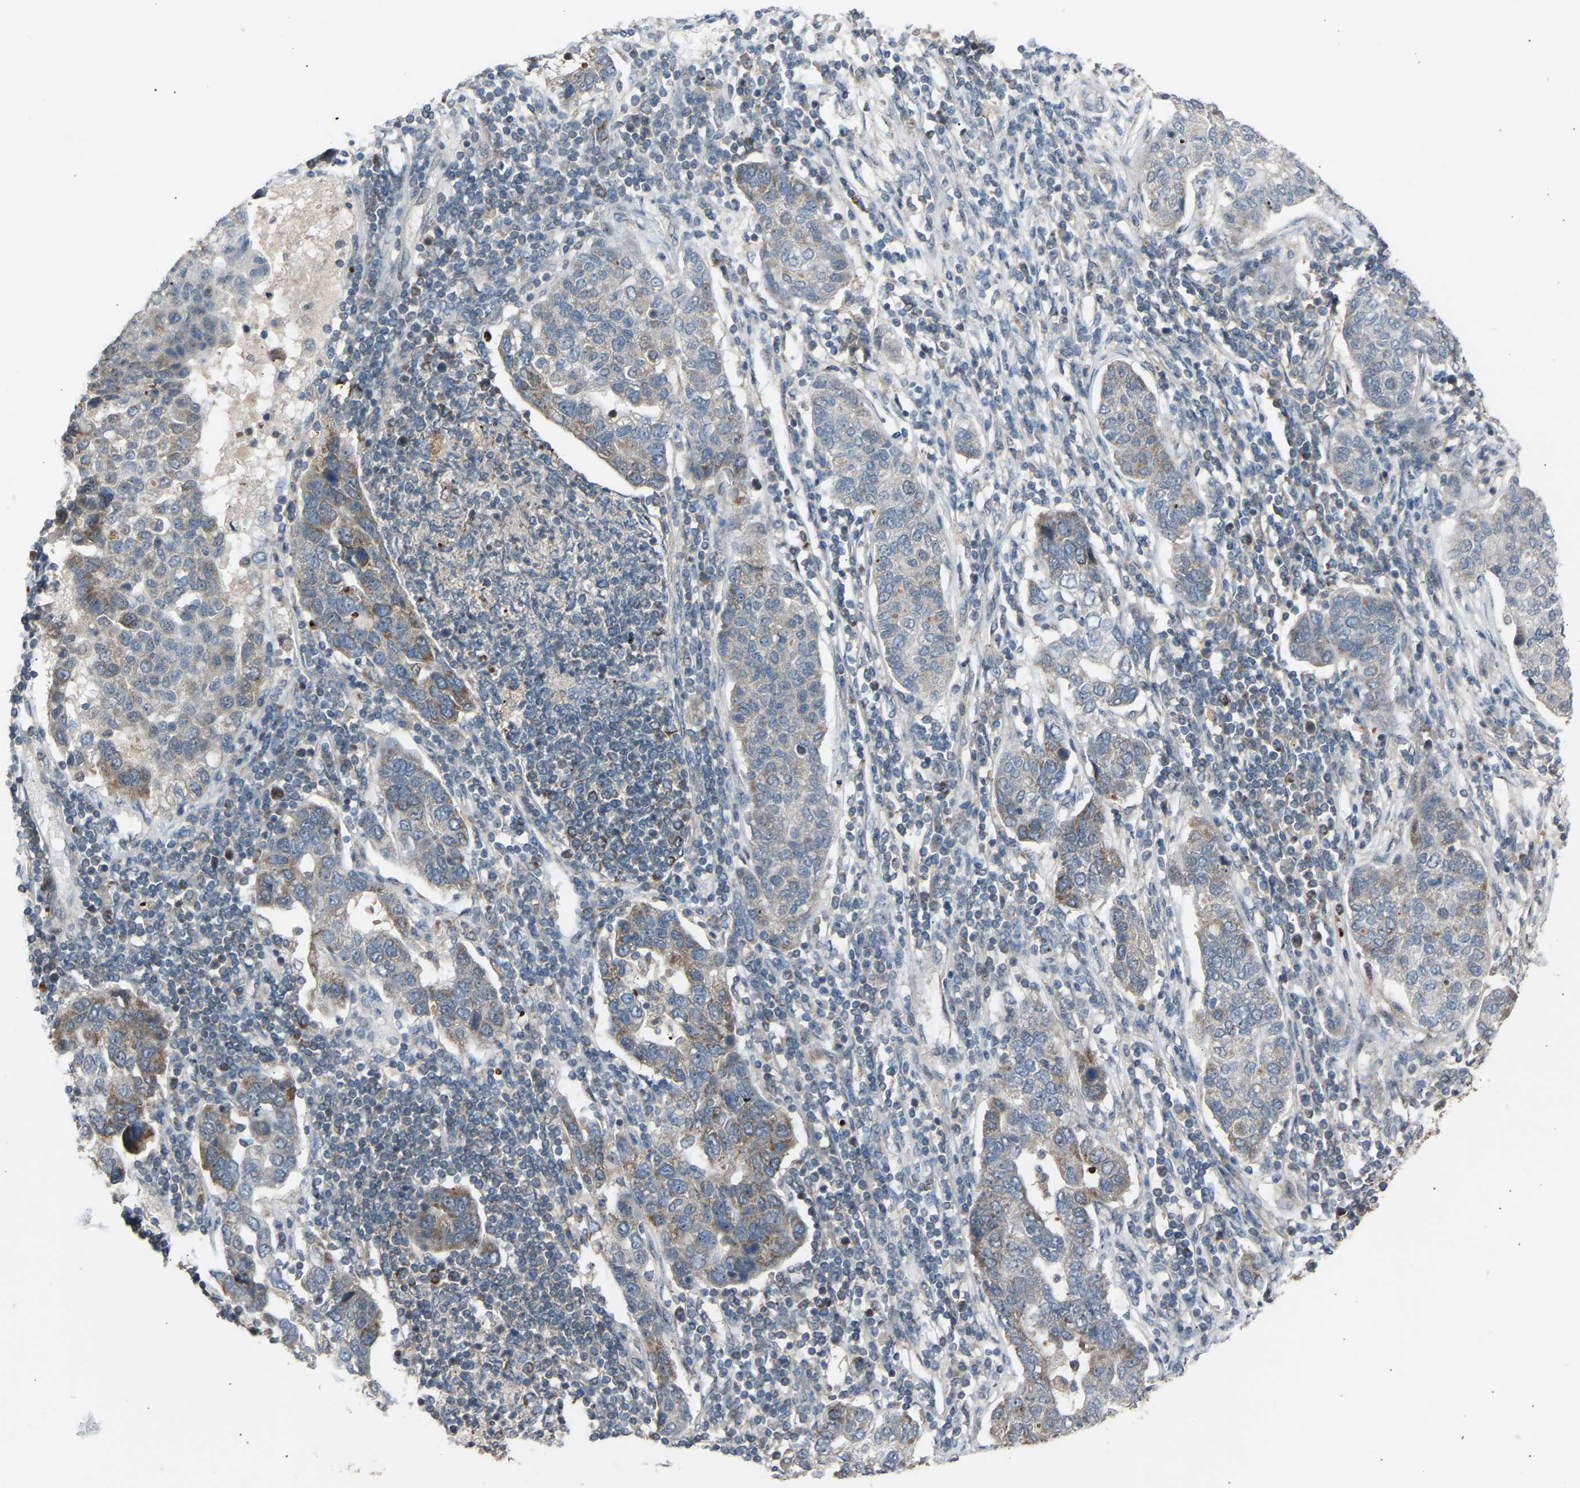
{"staining": {"intensity": "moderate", "quantity": "<25%", "location": "cytoplasmic/membranous"}, "tissue": "pancreatic cancer", "cell_type": "Tumor cells", "image_type": "cancer", "snomed": [{"axis": "morphology", "description": "Adenocarcinoma, NOS"}, {"axis": "topography", "description": "Pancreas"}], "caption": "Human adenocarcinoma (pancreatic) stained with a brown dye reveals moderate cytoplasmic/membranous positive positivity in approximately <25% of tumor cells.", "gene": "SLIRP", "patient": {"sex": "female", "age": 61}}